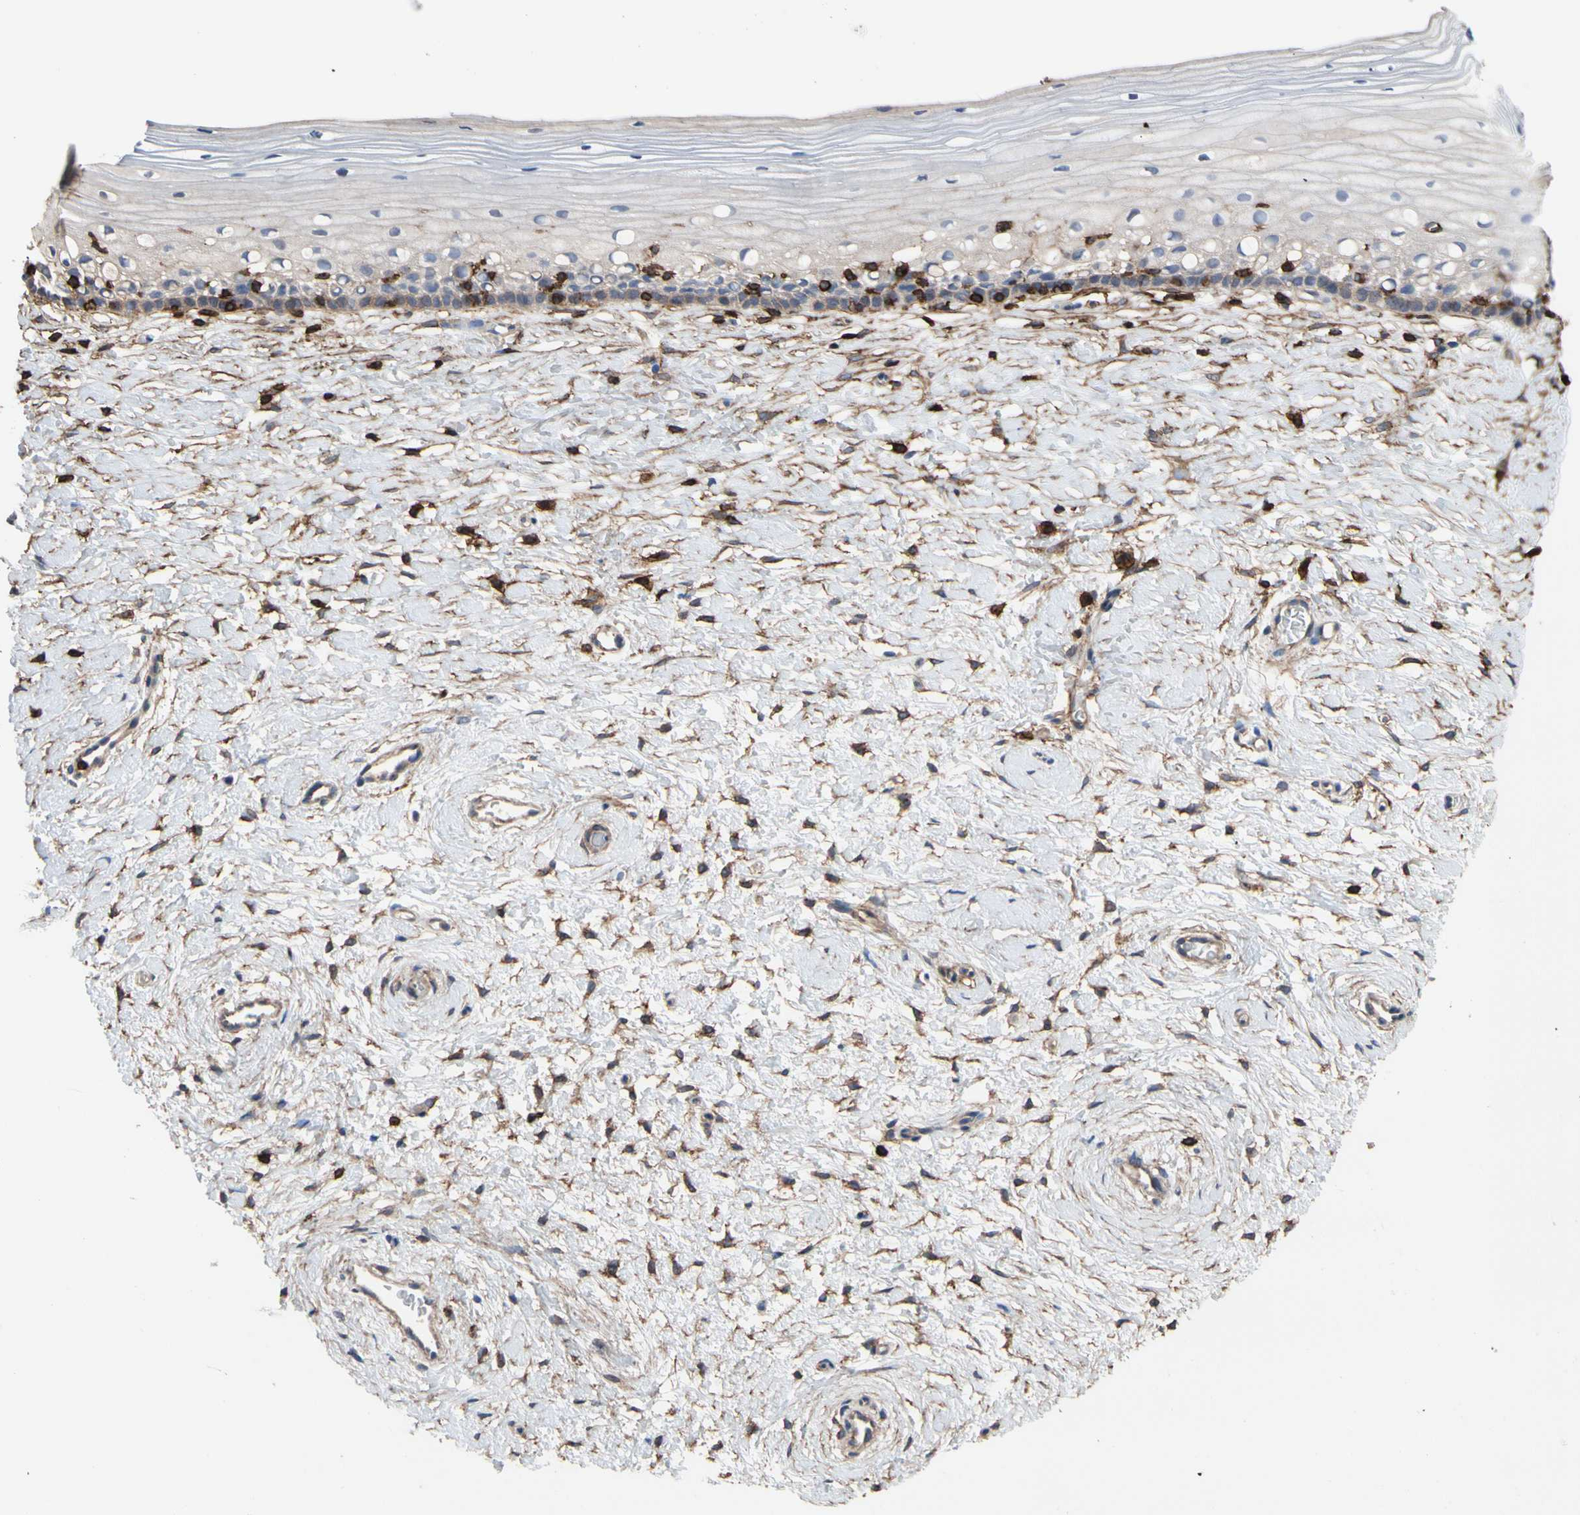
{"staining": {"intensity": "weak", "quantity": ">75%", "location": "cytoplasmic/membranous"}, "tissue": "cervix", "cell_type": "Glandular cells", "image_type": "normal", "snomed": [{"axis": "morphology", "description": "Normal tissue, NOS"}, {"axis": "topography", "description": "Cervix"}], "caption": "Weak cytoplasmic/membranous protein positivity is appreciated in approximately >75% of glandular cells in cervix. The staining was performed using DAB, with brown indicating positive protein expression. Nuclei are stained blue with hematoxylin.", "gene": "ANXA6", "patient": {"sex": "female", "age": 39}}